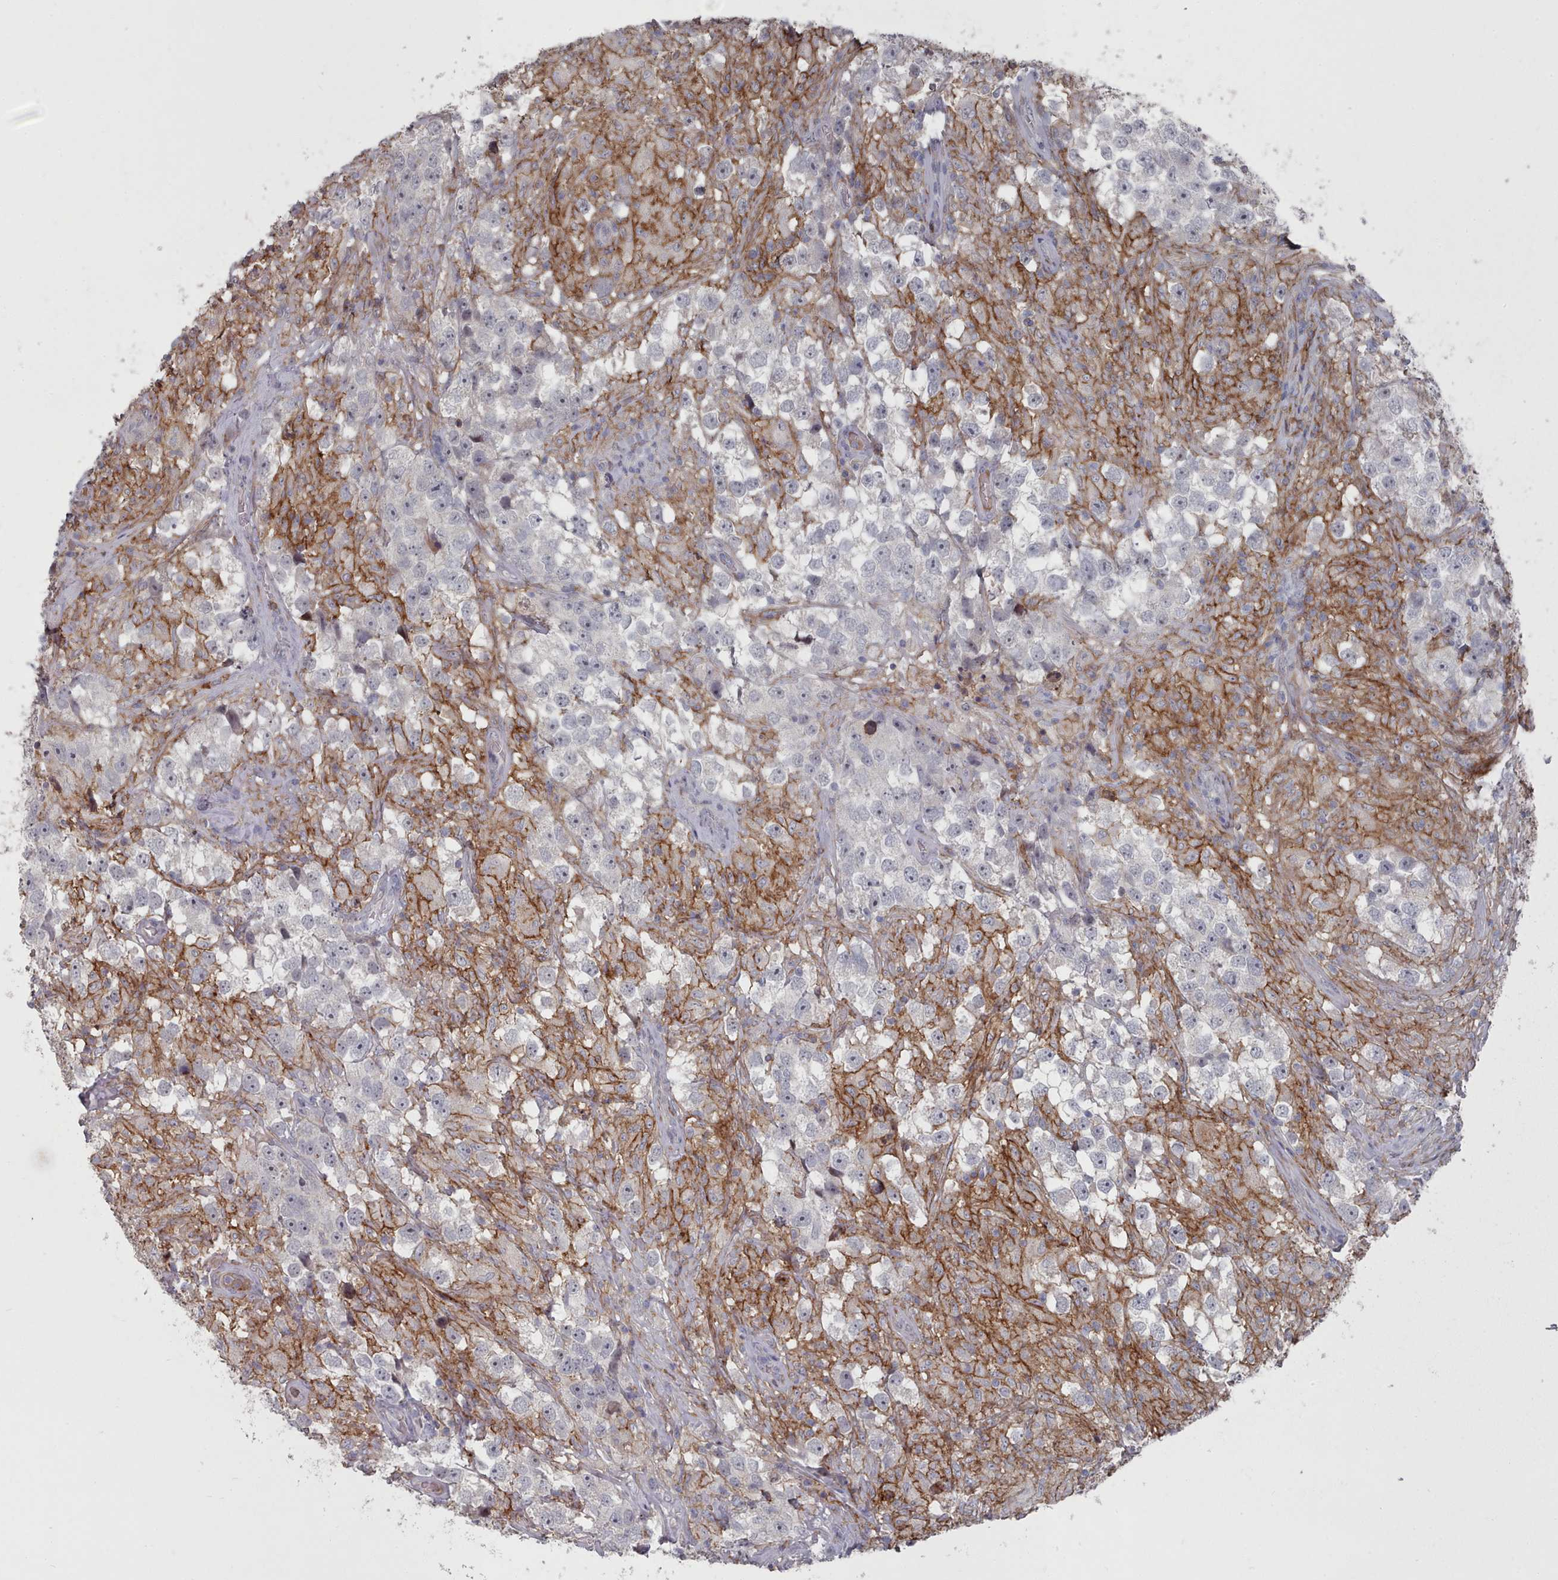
{"staining": {"intensity": "negative", "quantity": "none", "location": "none"}, "tissue": "testis cancer", "cell_type": "Tumor cells", "image_type": "cancer", "snomed": [{"axis": "morphology", "description": "Seminoma, NOS"}, {"axis": "topography", "description": "Testis"}], "caption": "Immunohistochemistry (IHC) of testis cancer exhibits no positivity in tumor cells.", "gene": "COL8A2", "patient": {"sex": "male", "age": 46}}